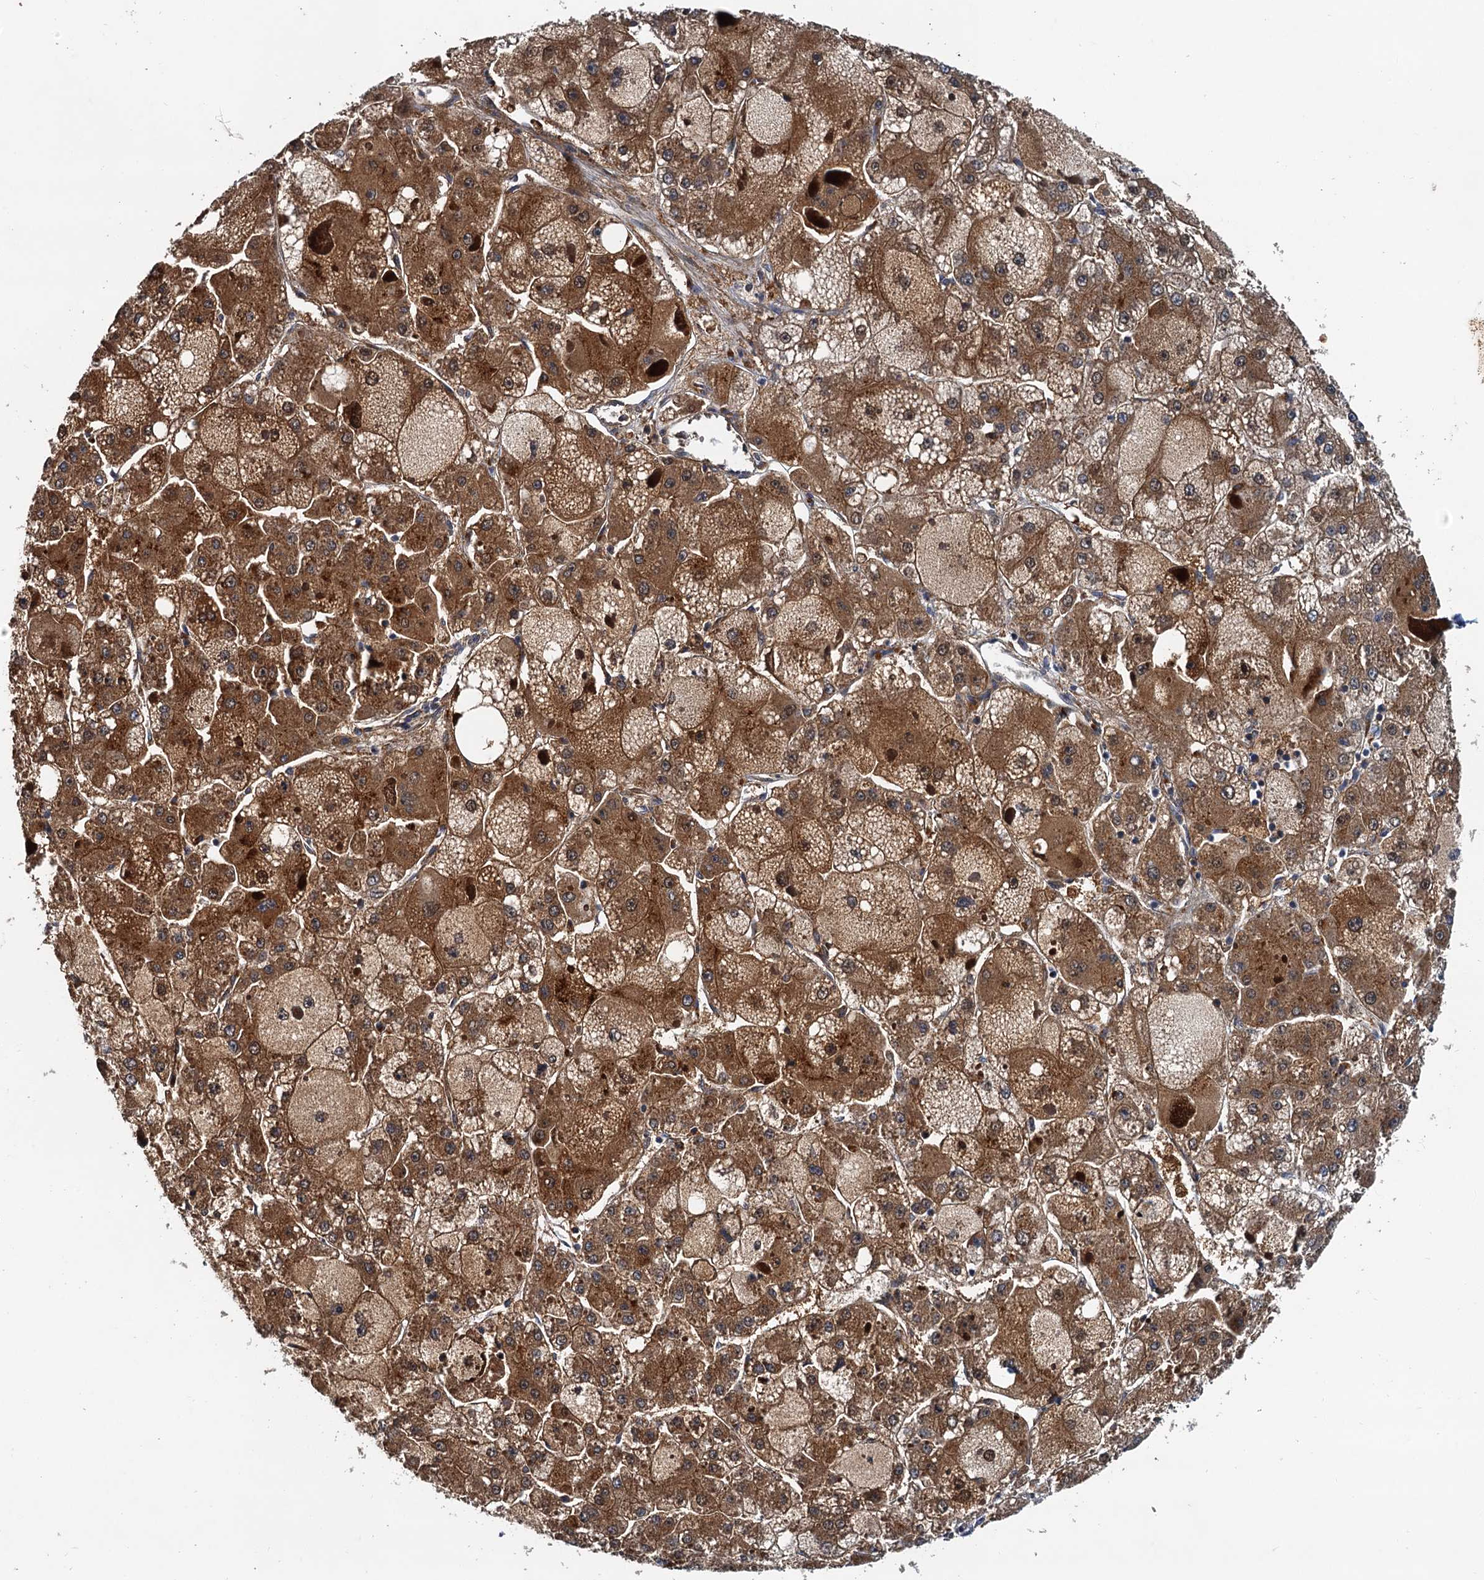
{"staining": {"intensity": "strong", "quantity": ">75%", "location": "cytoplasmic/membranous"}, "tissue": "liver cancer", "cell_type": "Tumor cells", "image_type": "cancer", "snomed": [{"axis": "morphology", "description": "Carcinoma, Hepatocellular, NOS"}, {"axis": "topography", "description": "Liver"}], "caption": "An image of human liver cancer (hepatocellular carcinoma) stained for a protein shows strong cytoplasmic/membranous brown staining in tumor cells.", "gene": "EFL1", "patient": {"sex": "female", "age": 73}}